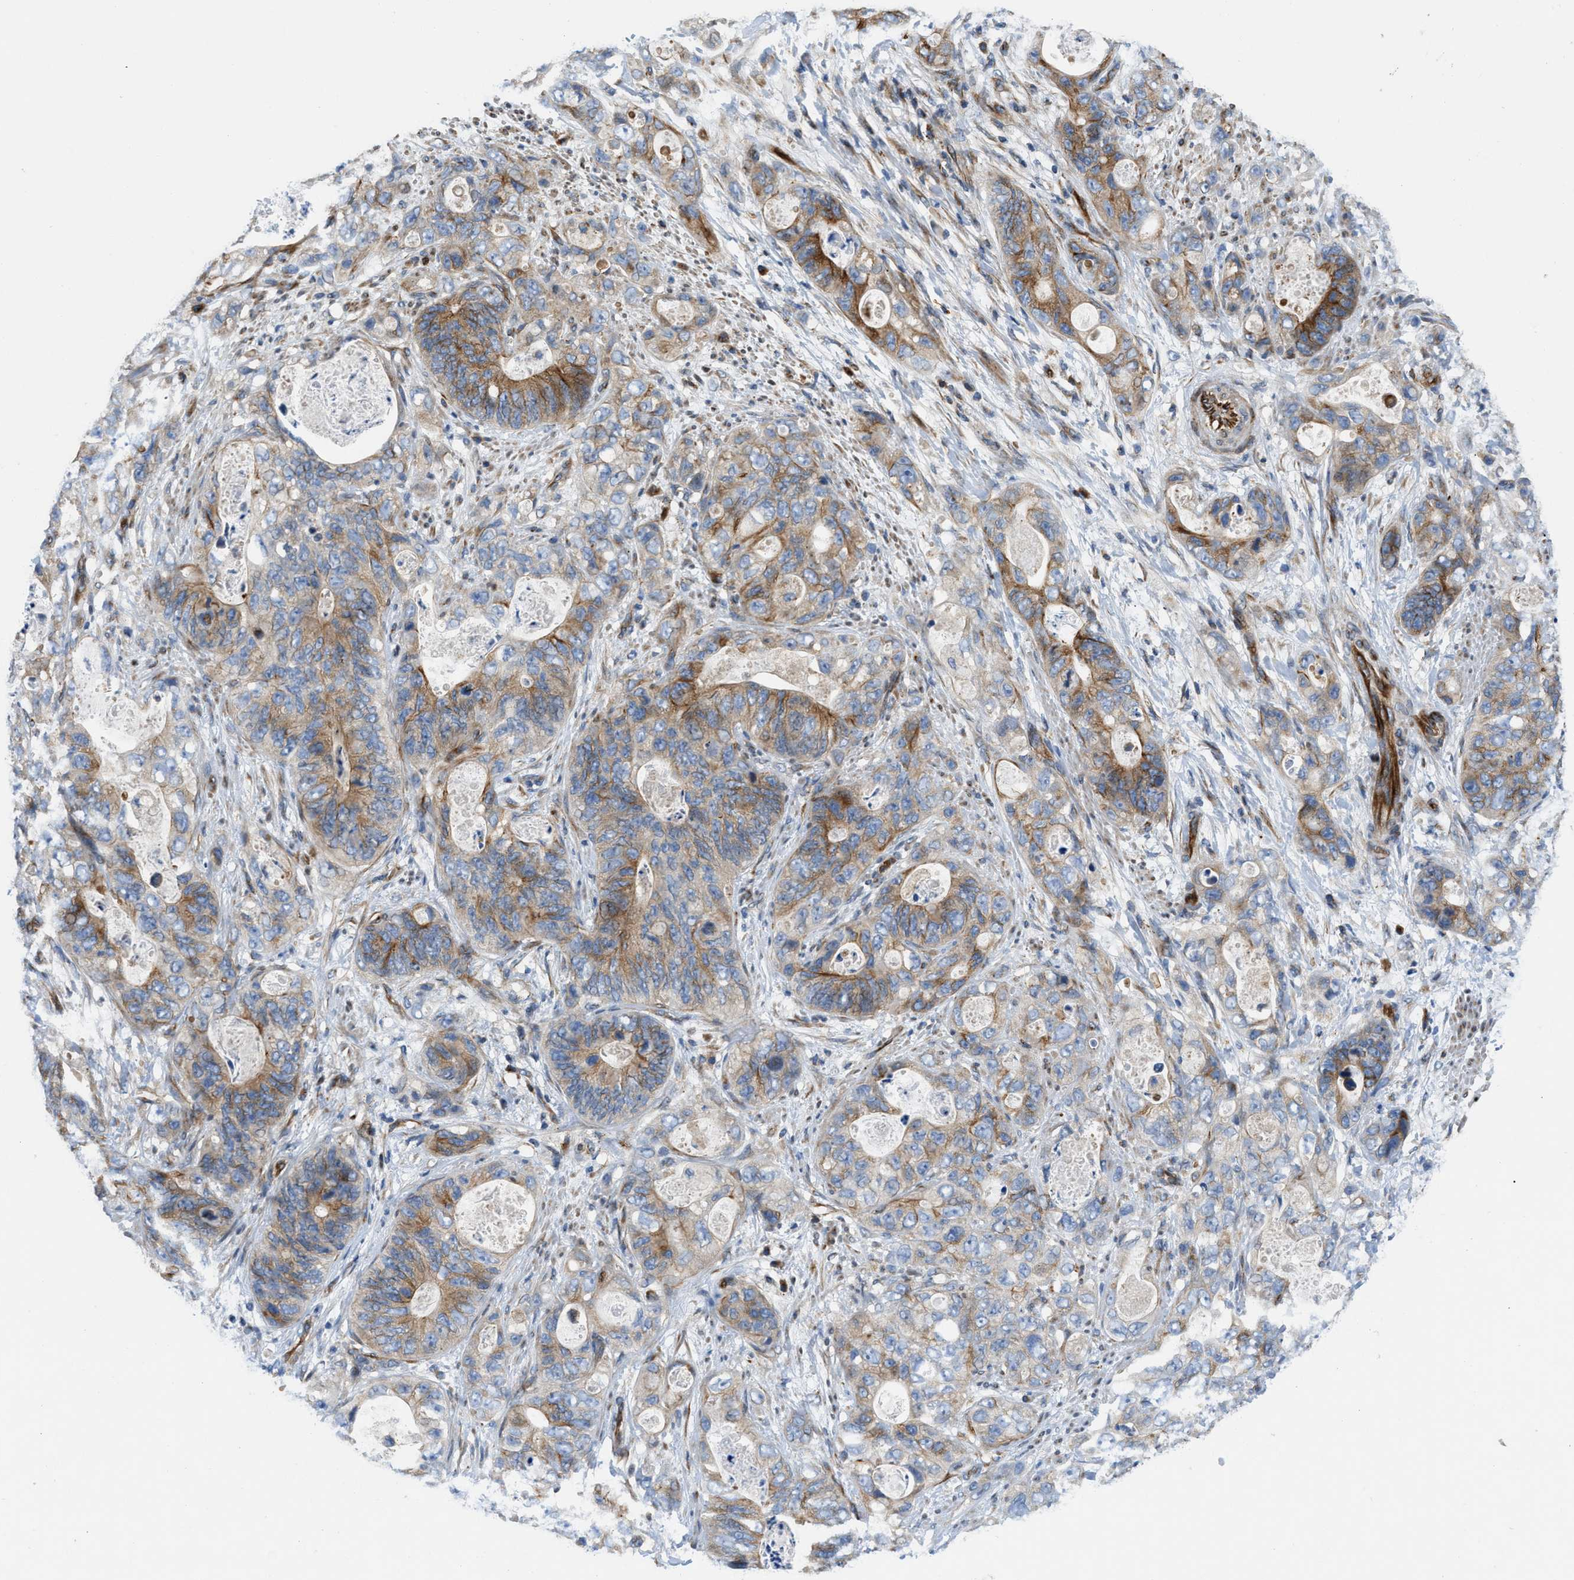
{"staining": {"intensity": "moderate", "quantity": "25%-75%", "location": "cytoplasmic/membranous"}, "tissue": "stomach cancer", "cell_type": "Tumor cells", "image_type": "cancer", "snomed": [{"axis": "morphology", "description": "Adenocarcinoma, NOS"}, {"axis": "topography", "description": "Stomach"}], "caption": "A high-resolution photomicrograph shows IHC staining of stomach cancer (adenocarcinoma), which shows moderate cytoplasmic/membranous staining in about 25%-75% of tumor cells.", "gene": "TMEM248", "patient": {"sex": "female", "age": 89}}